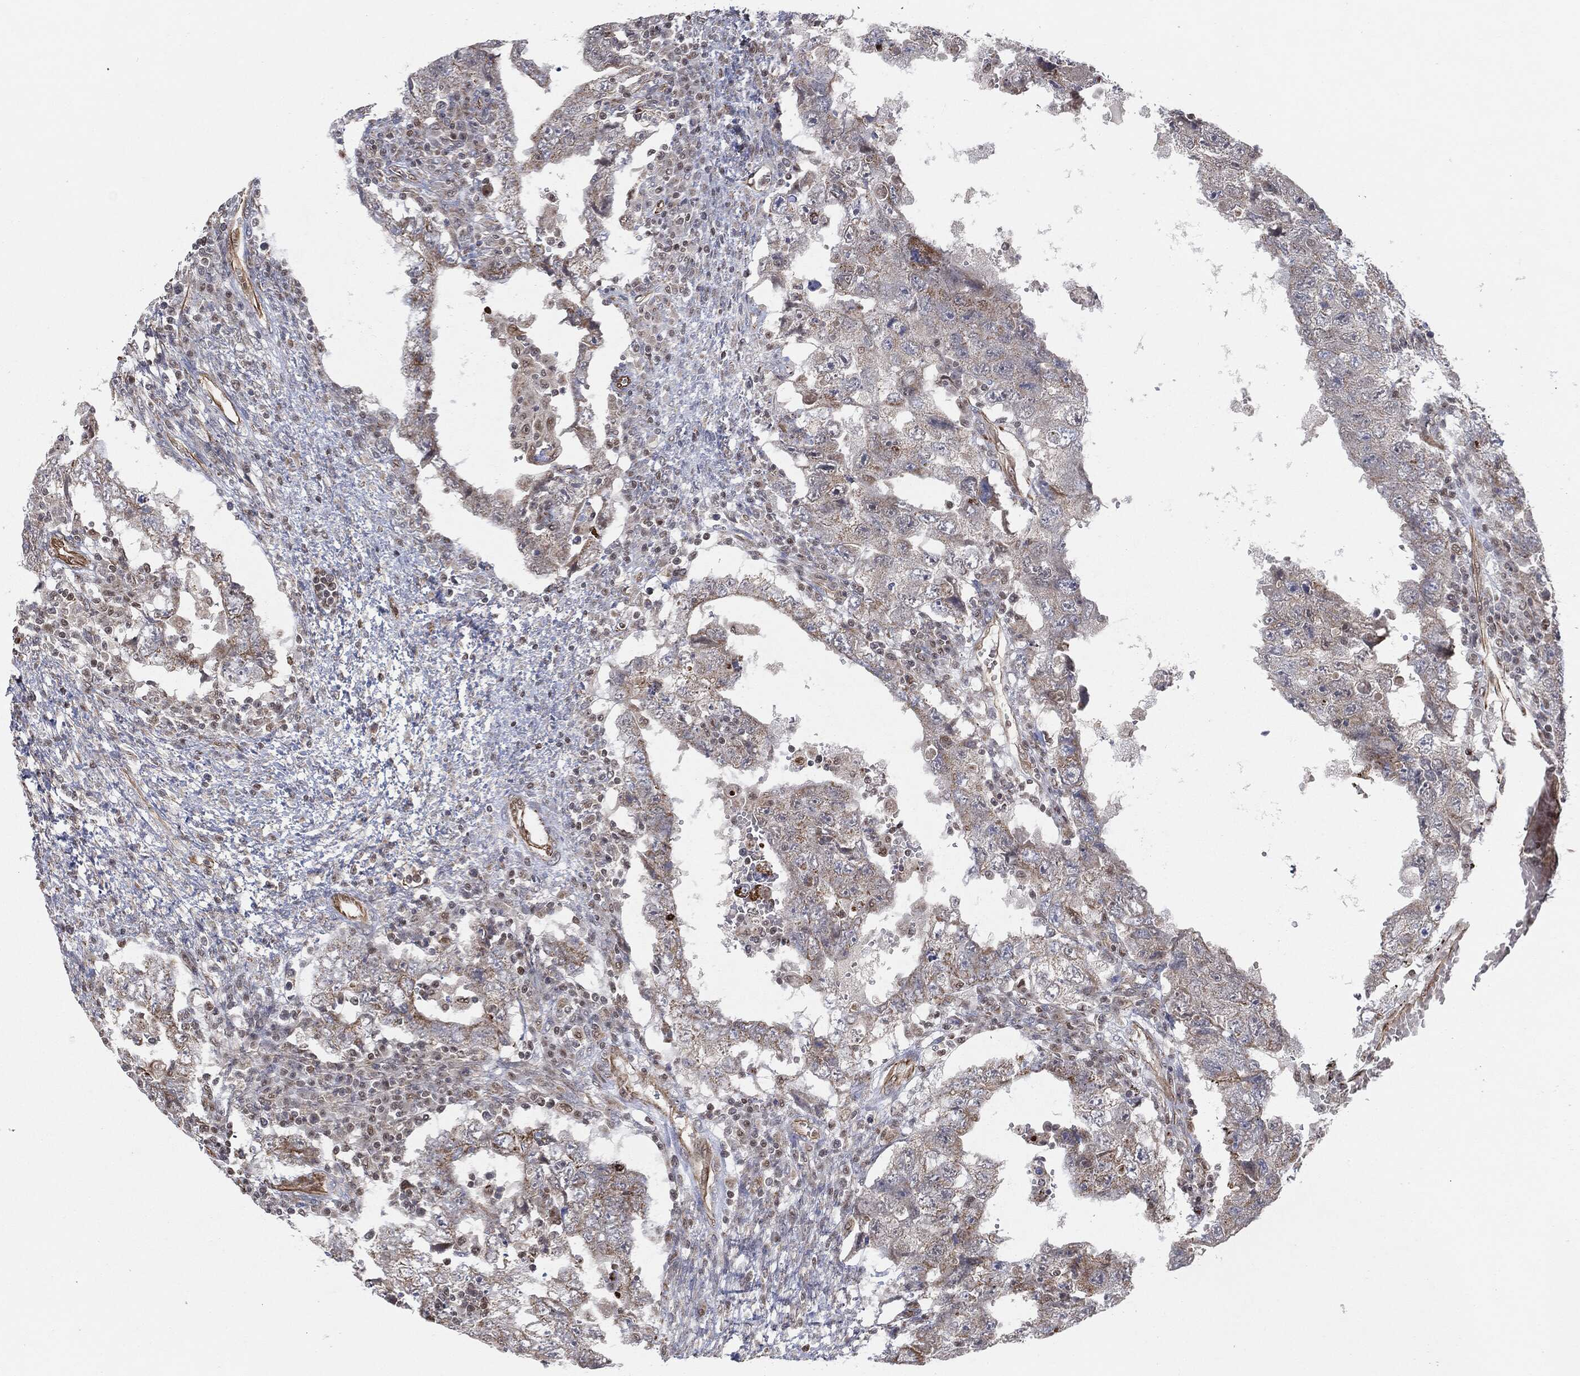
{"staining": {"intensity": "negative", "quantity": "none", "location": "none"}, "tissue": "testis cancer", "cell_type": "Tumor cells", "image_type": "cancer", "snomed": [{"axis": "morphology", "description": "Carcinoma, Embryonal, NOS"}, {"axis": "topography", "description": "Testis"}], "caption": "Human testis cancer (embryonal carcinoma) stained for a protein using immunohistochemistry exhibits no expression in tumor cells.", "gene": "TP53RK", "patient": {"sex": "male", "age": 26}}